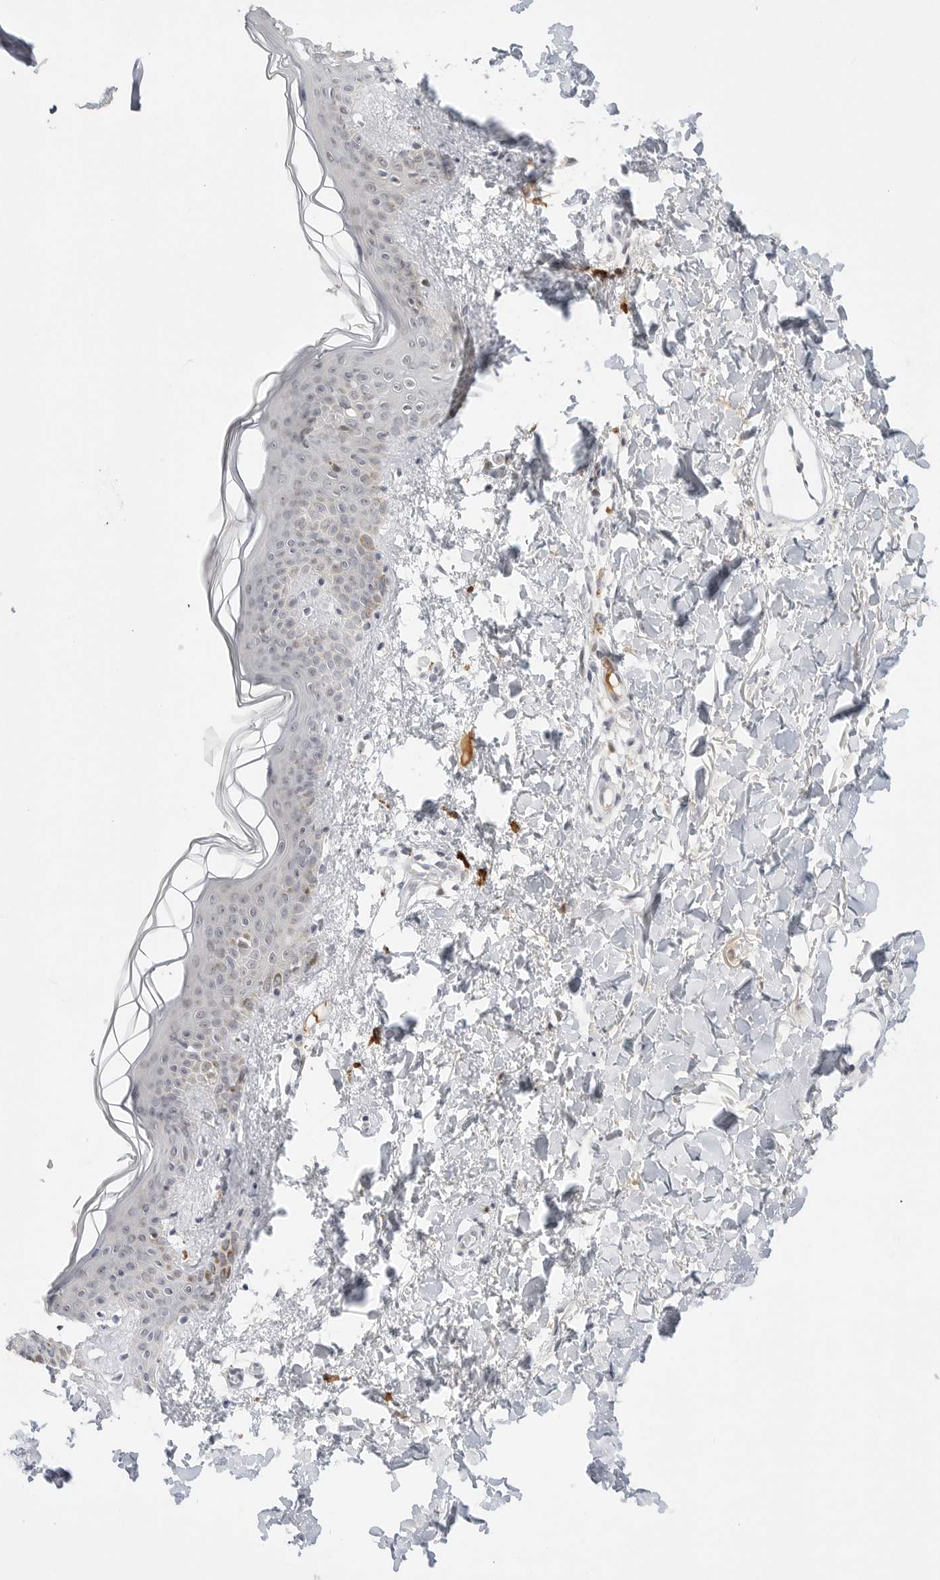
{"staining": {"intensity": "negative", "quantity": "none", "location": "none"}, "tissue": "skin", "cell_type": "Fibroblasts", "image_type": "normal", "snomed": [{"axis": "morphology", "description": "Normal tissue, NOS"}, {"axis": "topography", "description": "Skin"}], "caption": "DAB immunohistochemical staining of normal skin exhibits no significant positivity in fibroblasts. Nuclei are stained in blue.", "gene": "HIPK3", "patient": {"sex": "female", "age": 46}}